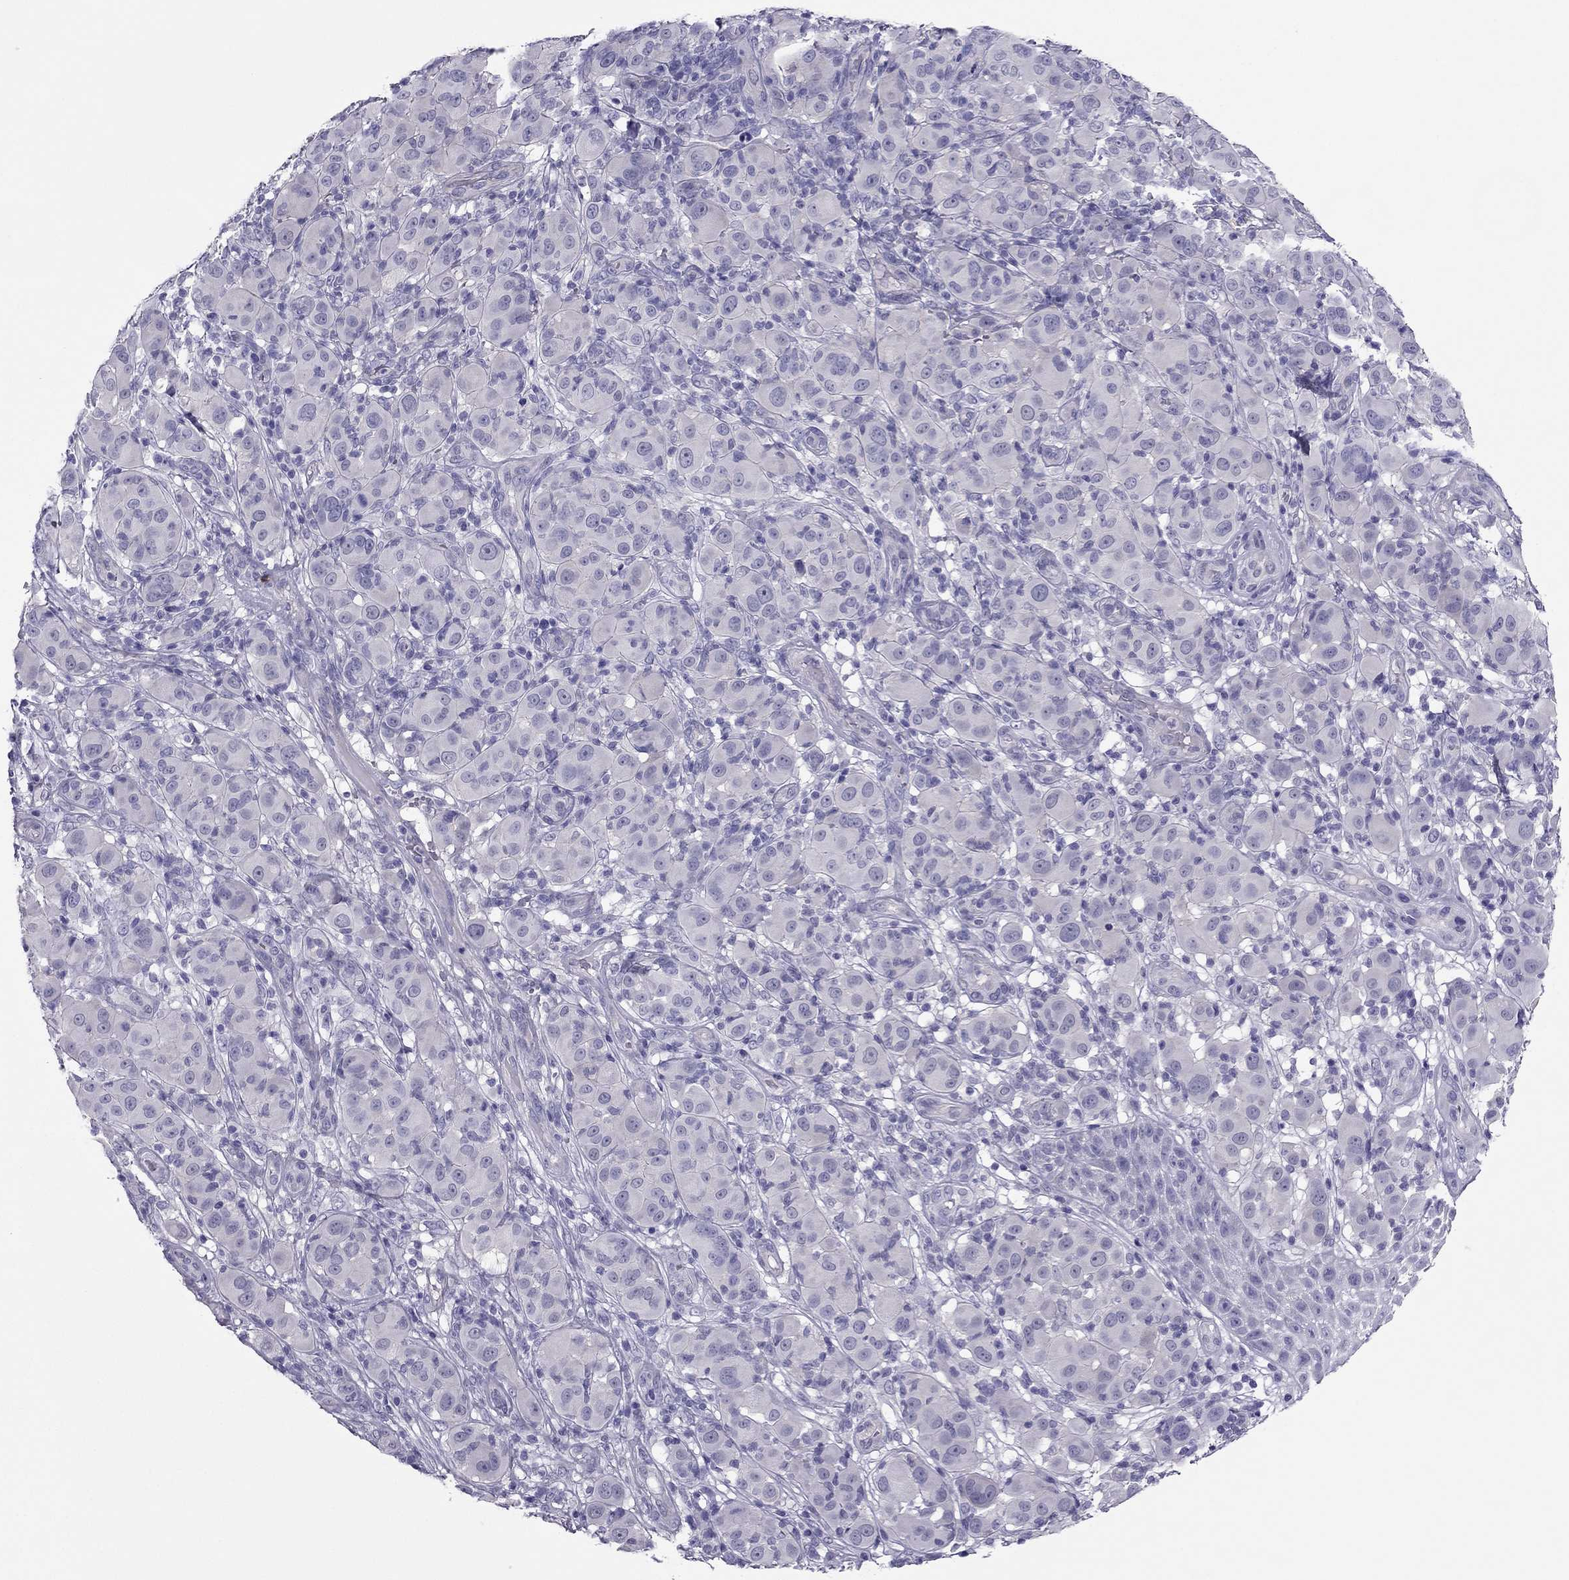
{"staining": {"intensity": "negative", "quantity": "none", "location": "none"}, "tissue": "melanoma", "cell_type": "Tumor cells", "image_type": "cancer", "snomed": [{"axis": "morphology", "description": "Malignant melanoma, NOS"}, {"axis": "topography", "description": "Skin"}], "caption": "This is an immunohistochemistry histopathology image of melanoma. There is no positivity in tumor cells.", "gene": "PDE6A", "patient": {"sex": "female", "age": 87}}